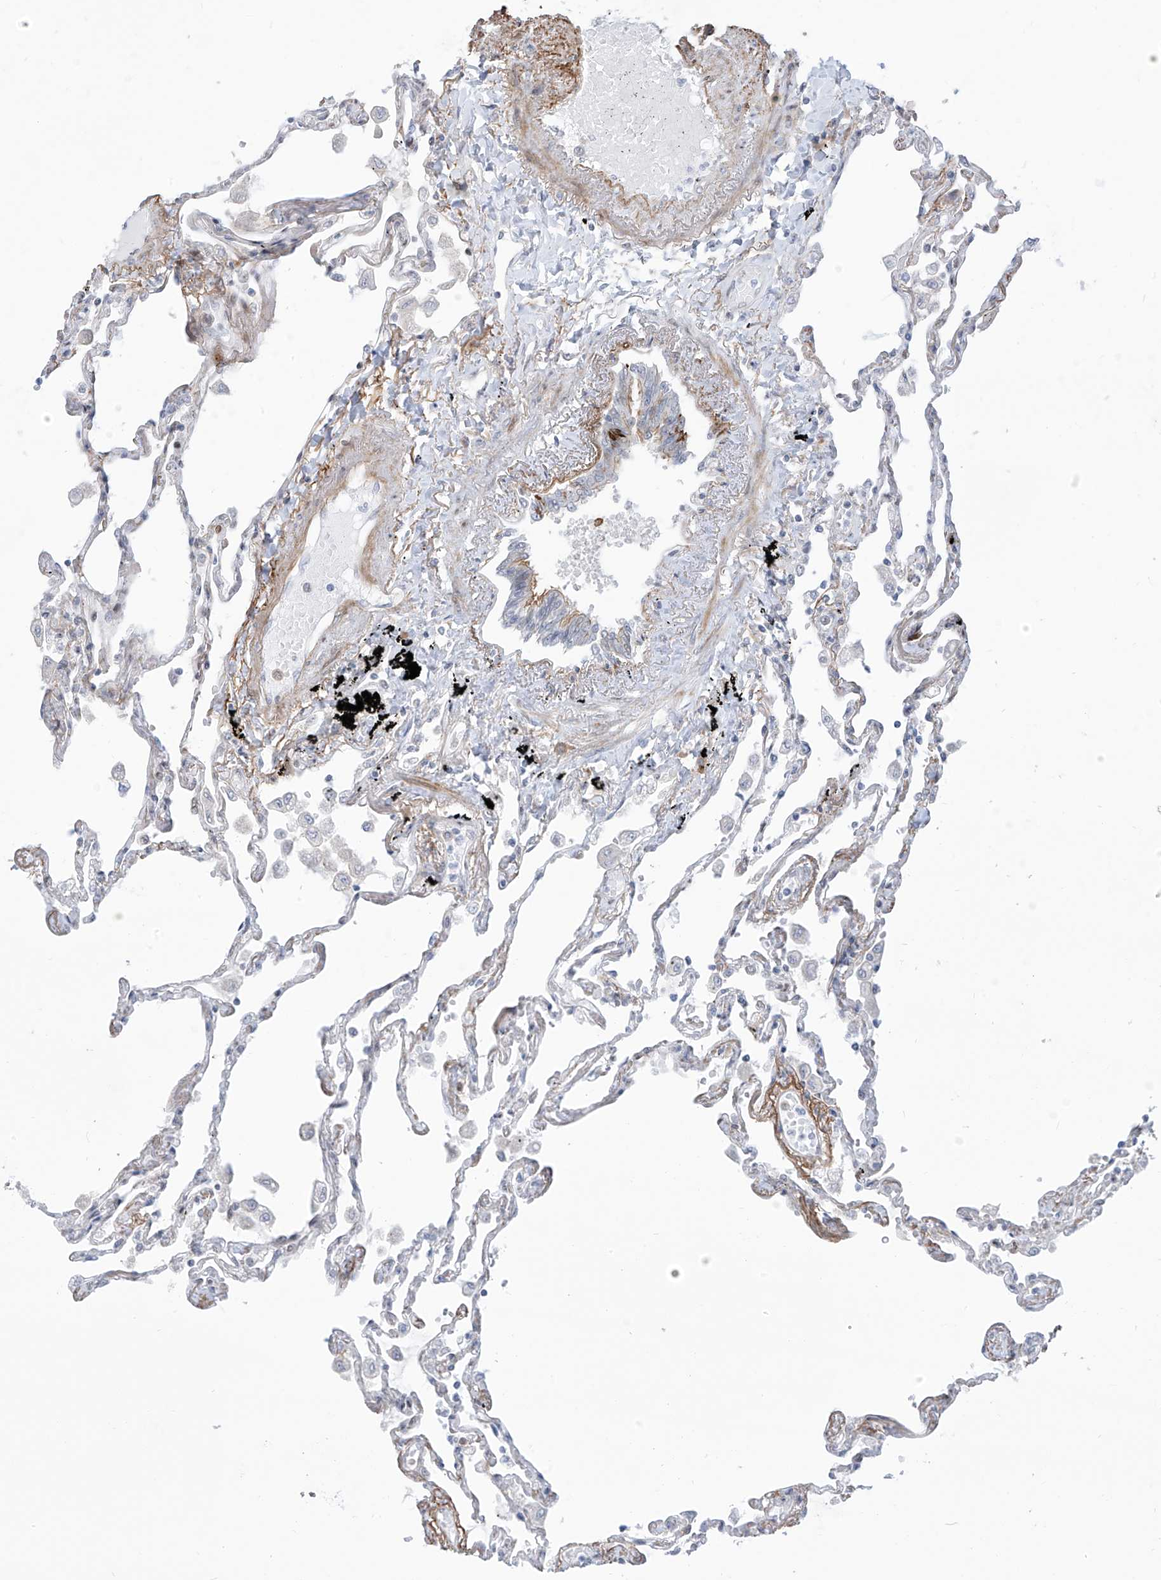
{"staining": {"intensity": "moderate", "quantity": "<25%", "location": "nuclear"}, "tissue": "lung", "cell_type": "Alveolar cells", "image_type": "normal", "snomed": [{"axis": "morphology", "description": "Normal tissue, NOS"}, {"axis": "topography", "description": "Lung"}], "caption": "Immunohistochemistry (DAB) staining of unremarkable human lung demonstrates moderate nuclear protein staining in approximately <25% of alveolar cells. (DAB IHC, brown staining for protein, blue staining for nuclei).", "gene": "LIN9", "patient": {"sex": "female", "age": 67}}